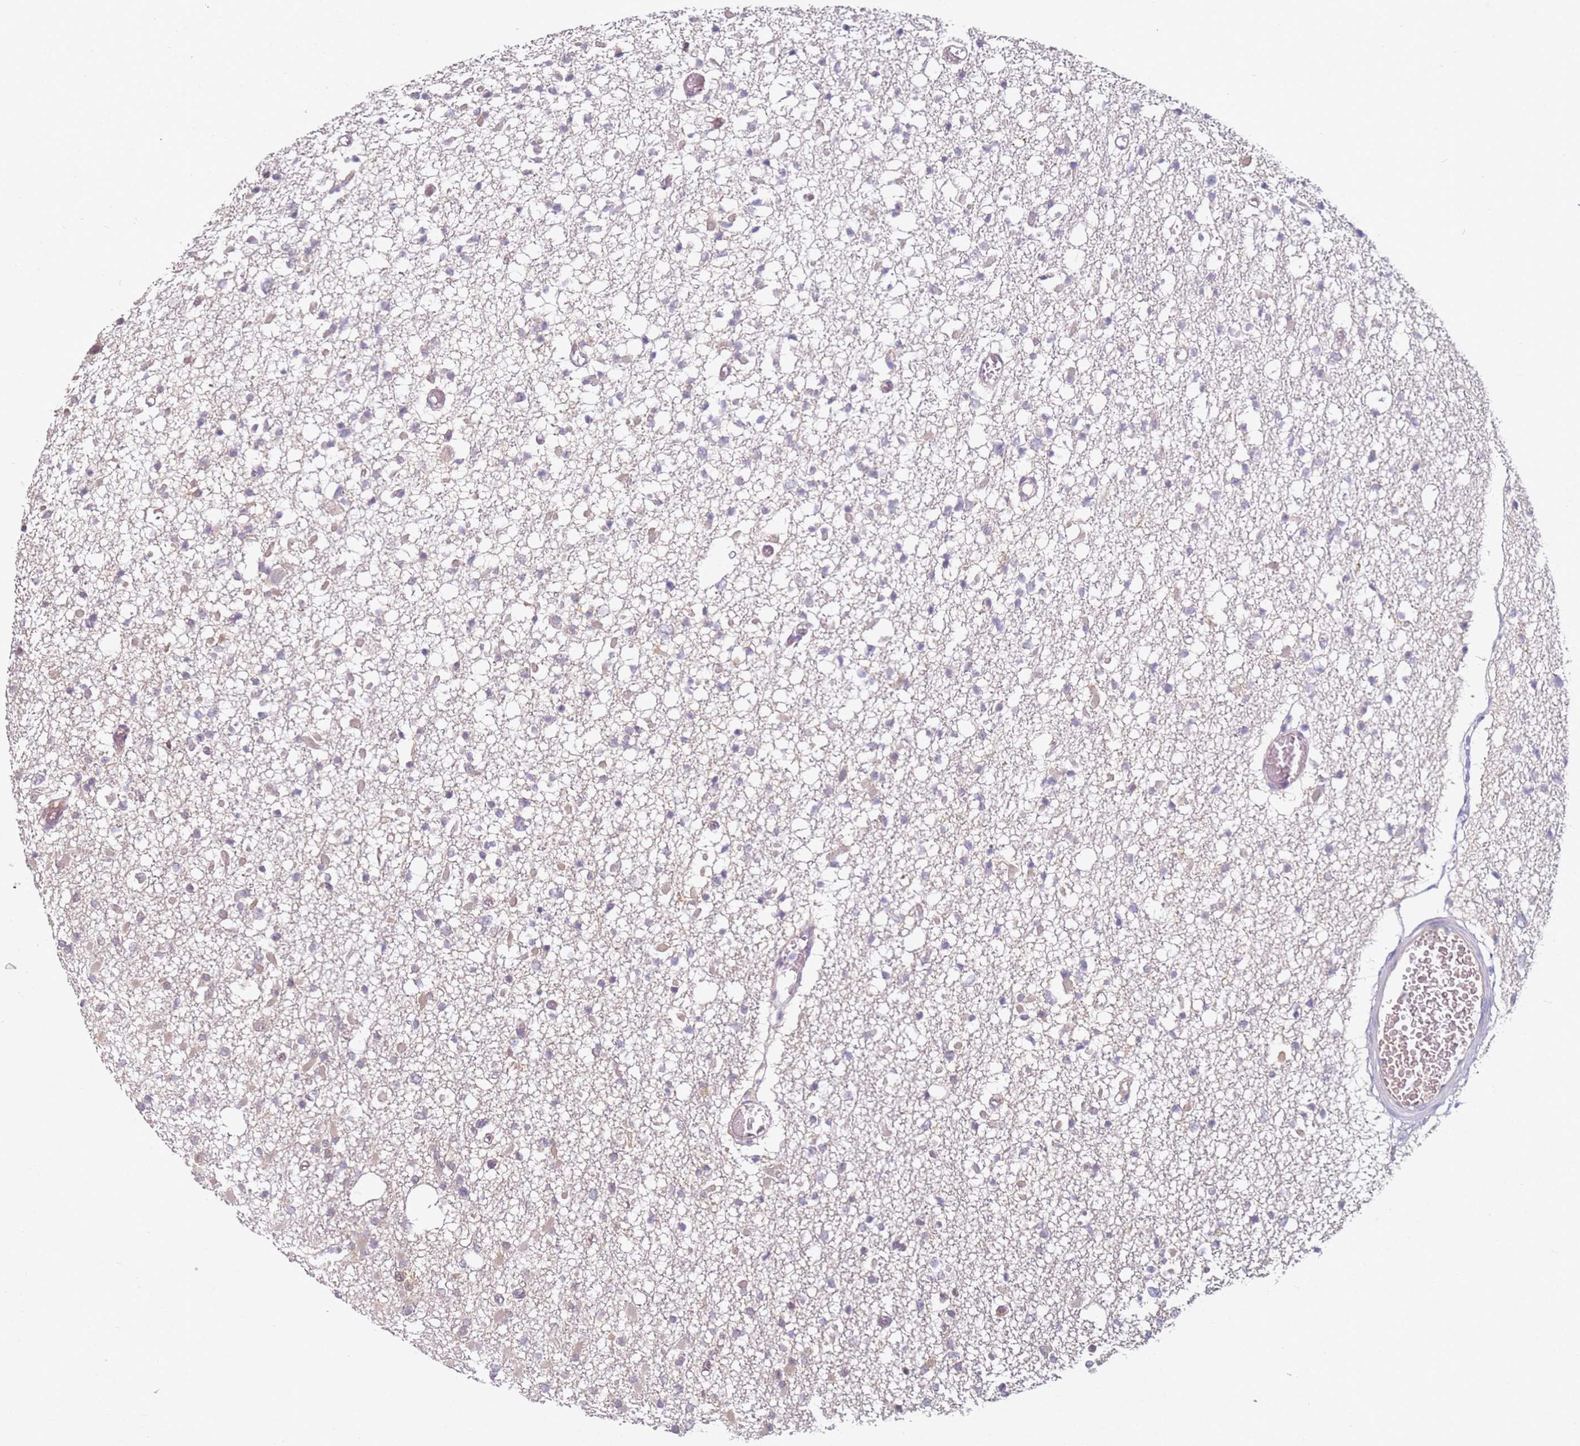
{"staining": {"intensity": "negative", "quantity": "none", "location": "none"}, "tissue": "glioma", "cell_type": "Tumor cells", "image_type": "cancer", "snomed": [{"axis": "morphology", "description": "Glioma, malignant, Low grade"}, {"axis": "topography", "description": "Brain"}], "caption": "An immunohistochemistry micrograph of malignant low-grade glioma is shown. There is no staining in tumor cells of malignant low-grade glioma. Brightfield microscopy of immunohistochemistry stained with DAB (3,3'-diaminobenzidine) (brown) and hematoxylin (blue), captured at high magnification.", "gene": "WDR93", "patient": {"sex": "female", "age": 22}}